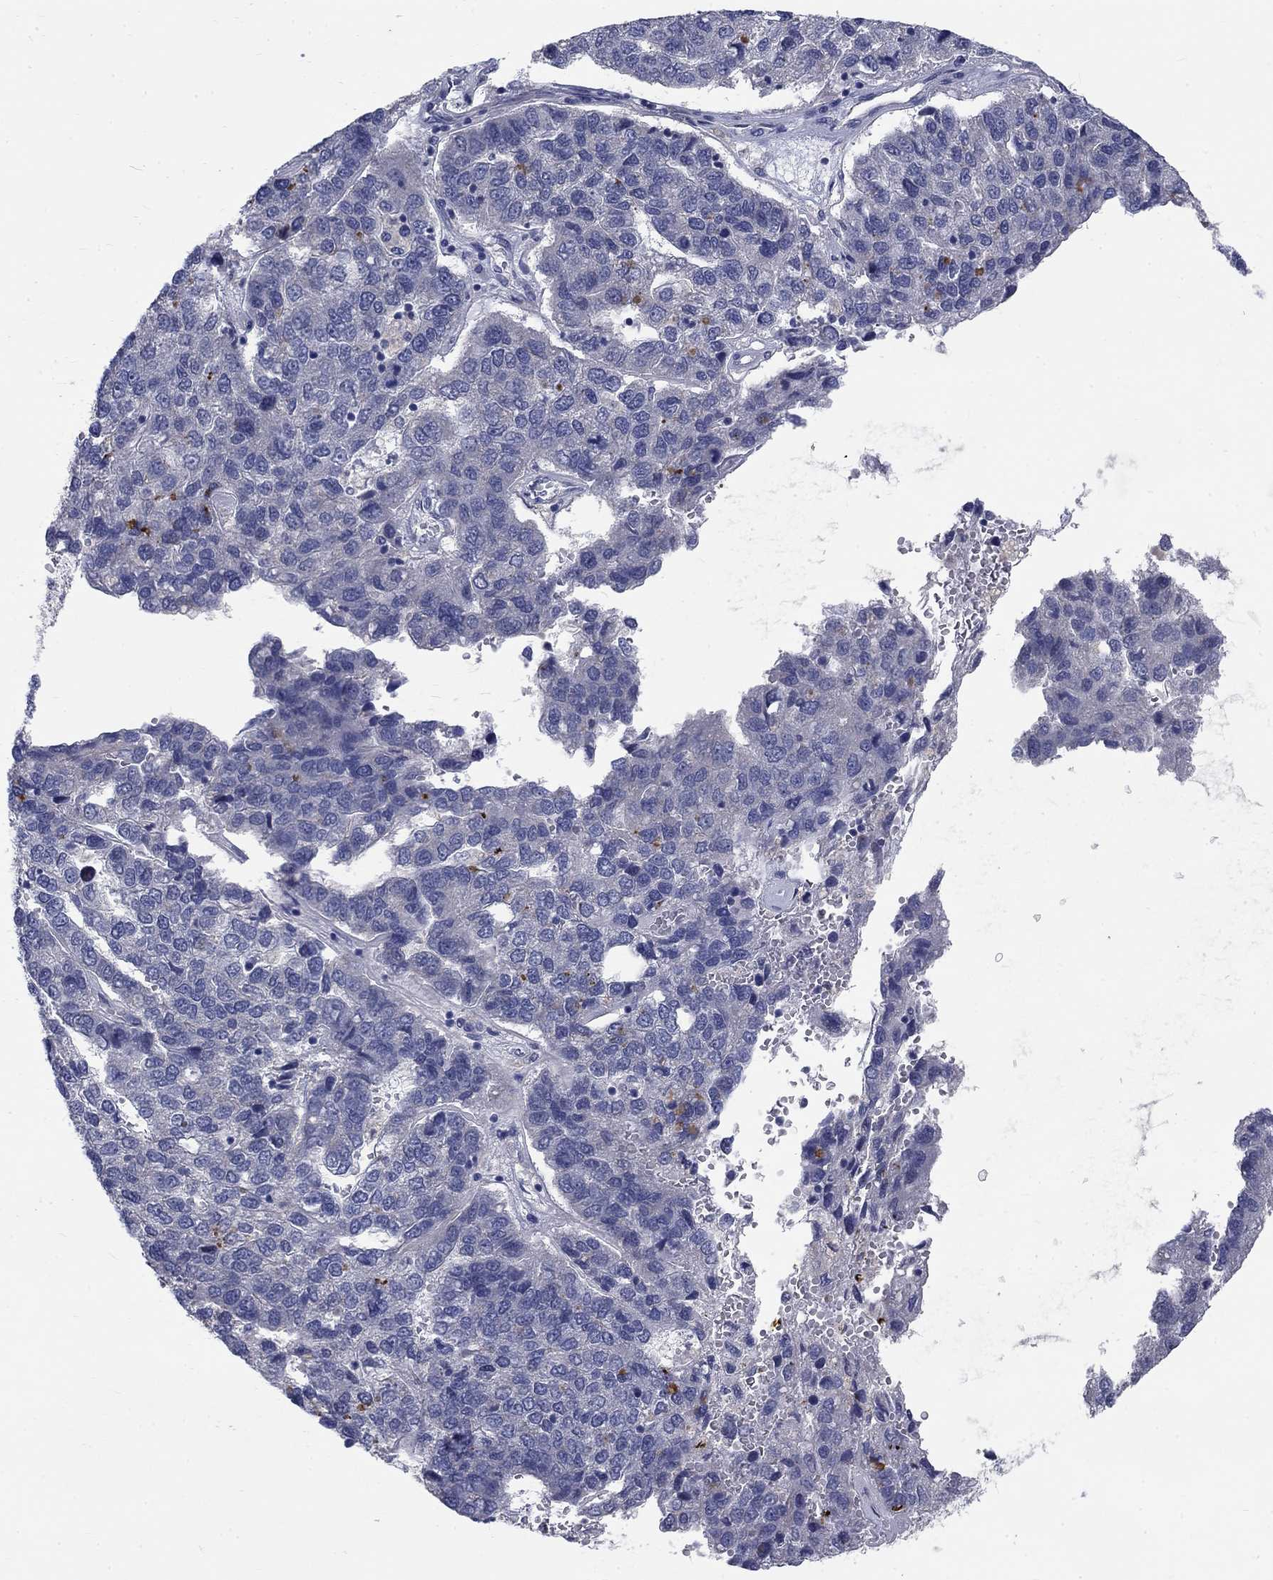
{"staining": {"intensity": "negative", "quantity": "none", "location": "none"}, "tissue": "pancreatic cancer", "cell_type": "Tumor cells", "image_type": "cancer", "snomed": [{"axis": "morphology", "description": "Adenocarcinoma, NOS"}, {"axis": "topography", "description": "Pancreas"}], "caption": "DAB immunohistochemical staining of adenocarcinoma (pancreatic) exhibits no significant positivity in tumor cells.", "gene": "PHKA1", "patient": {"sex": "female", "age": 61}}